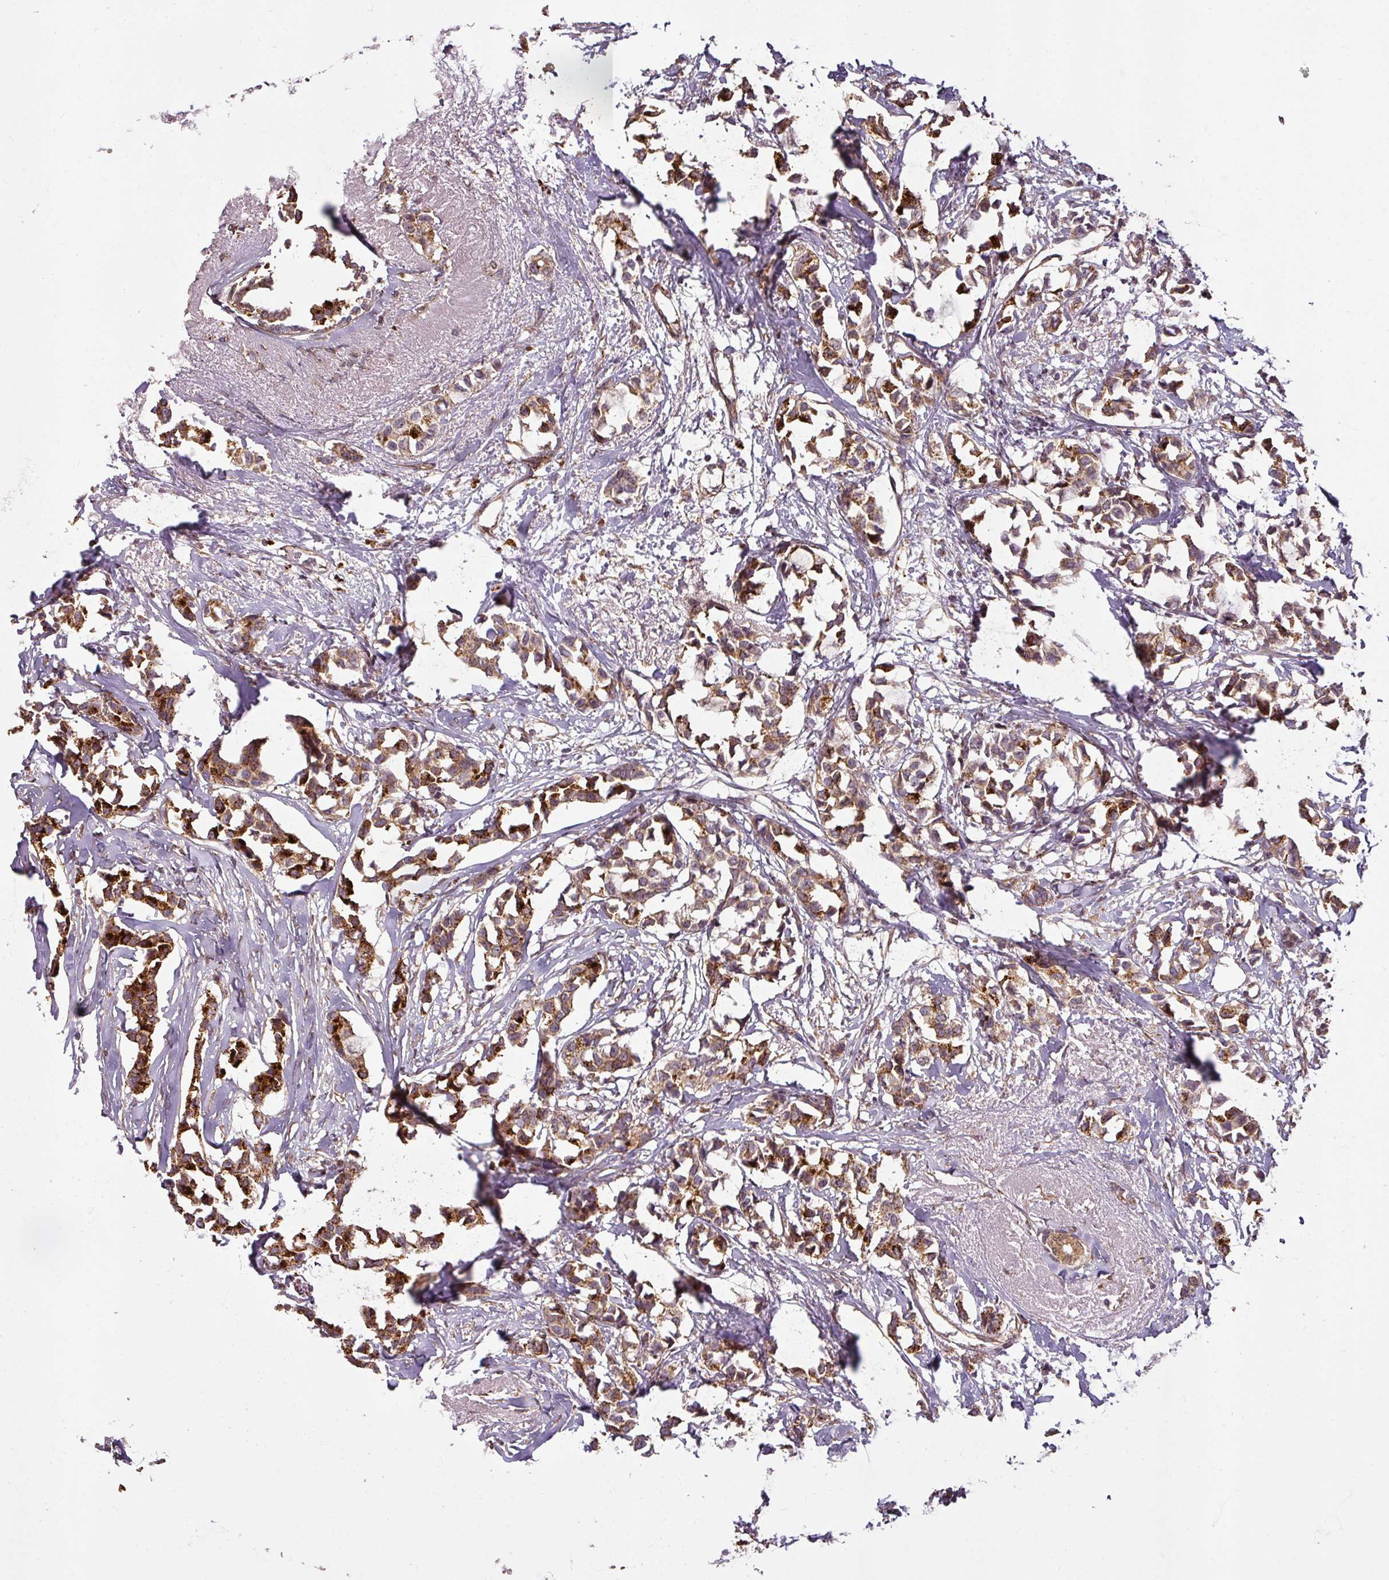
{"staining": {"intensity": "moderate", "quantity": ">75%", "location": "cytoplasmic/membranous"}, "tissue": "breast cancer", "cell_type": "Tumor cells", "image_type": "cancer", "snomed": [{"axis": "morphology", "description": "Duct carcinoma"}, {"axis": "topography", "description": "Breast"}], "caption": "Immunohistochemistry (IHC) image of neoplastic tissue: human infiltrating ductal carcinoma (breast) stained using IHC exhibits medium levels of moderate protein expression localized specifically in the cytoplasmic/membranous of tumor cells, appearing as a cytoplasmic/membranous brown color.", "gene": "DIMT1", "patient": {"sex": "female", "age": 73}}